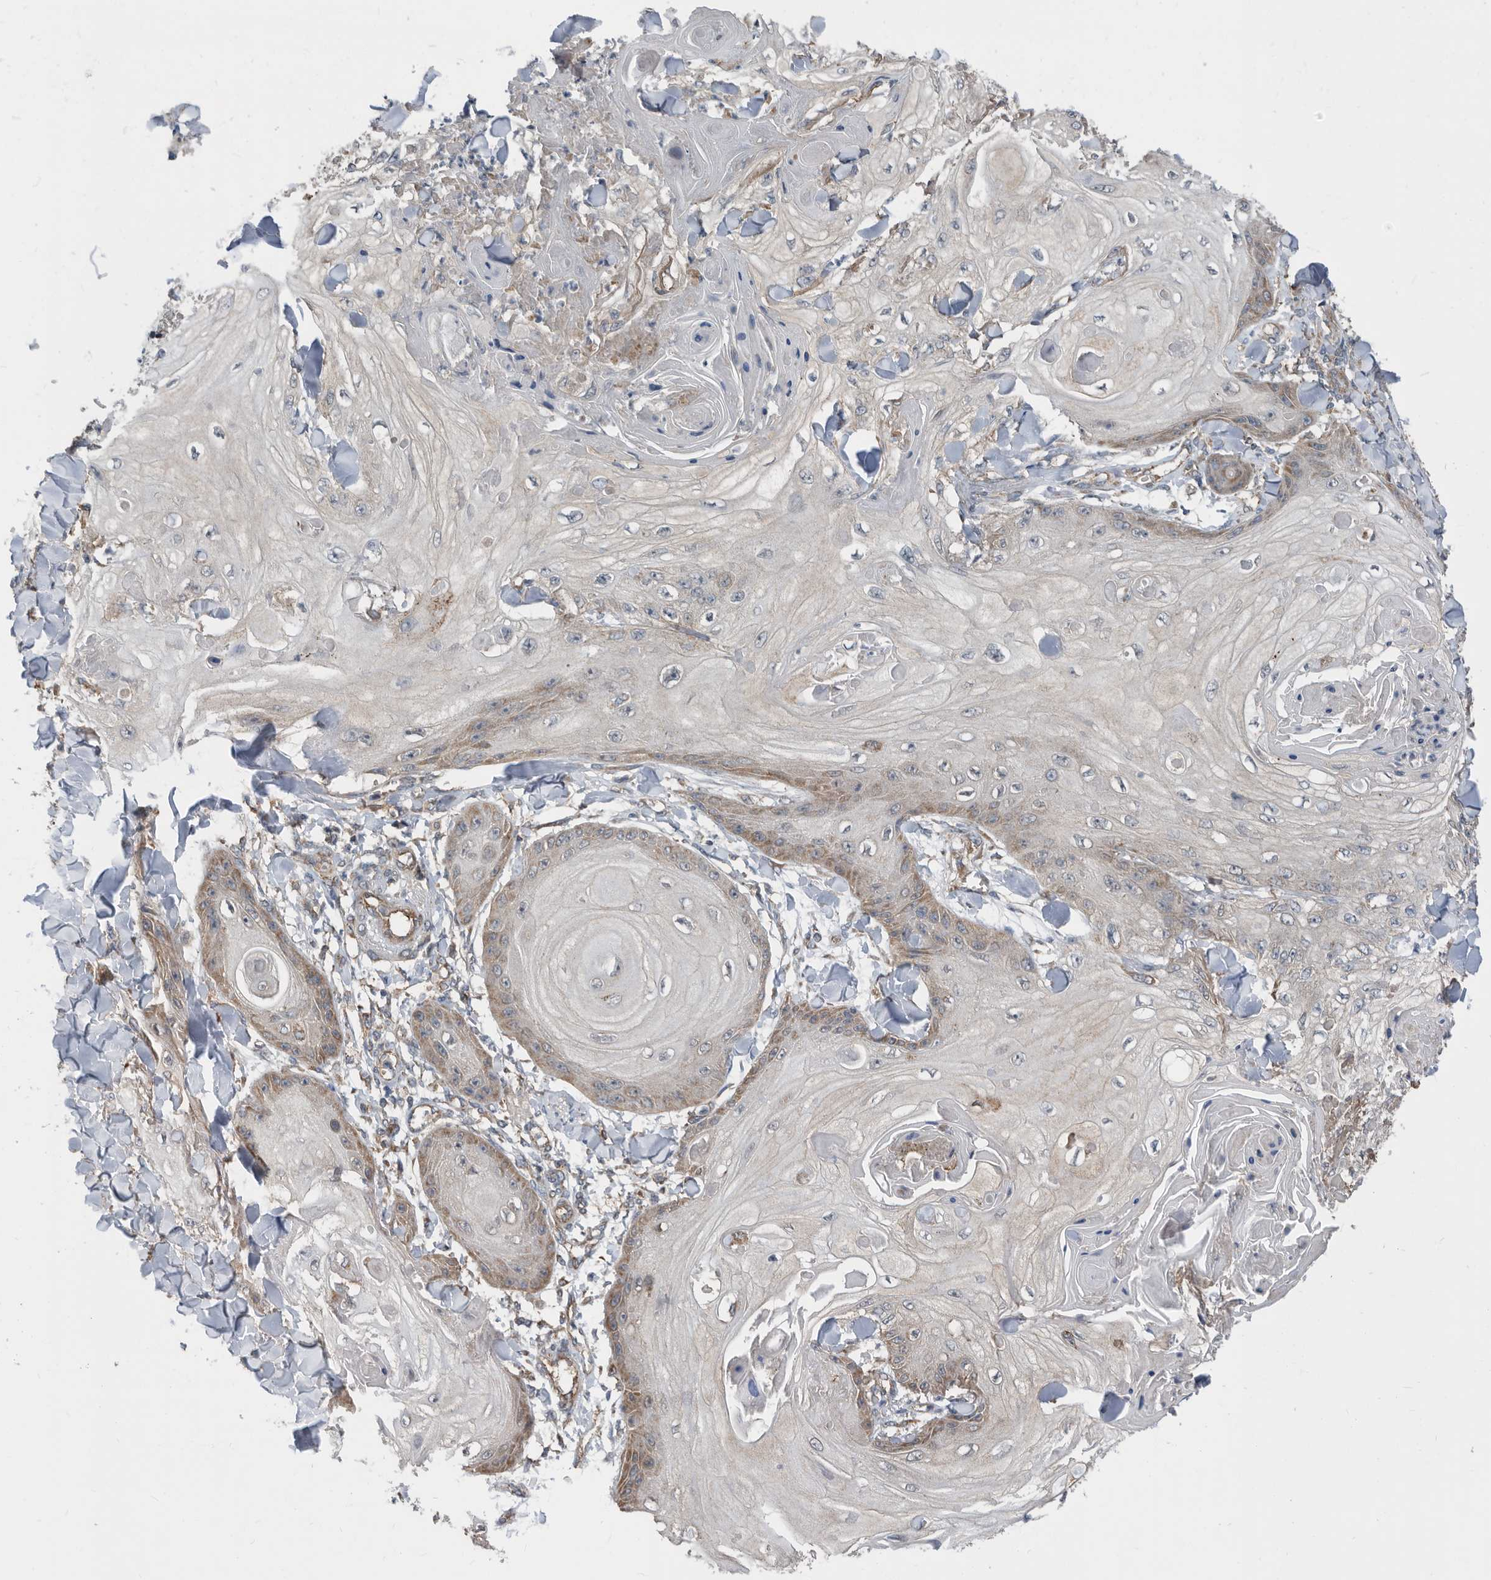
{"staining": {"intensity": "weak", "quantity": "25%-75%", "location": "cytoplasmic/membranous"}, "tissue": "skin cancer", "cell_type": "Tumor cells", "image_type": "cancer", "snomed": [{"axis": "morphology", "description": "Squamous cell carcinoma, NOS"}, {"axis": "topography", "description": "Skin"}], "caption": "Human skin cancer (squamous cell carcinoma) stained with a protein marker demonstrates weak staining in tumor cells.", "gene": "AFAP1", "patient": {"sex": "male", "age": 74}}